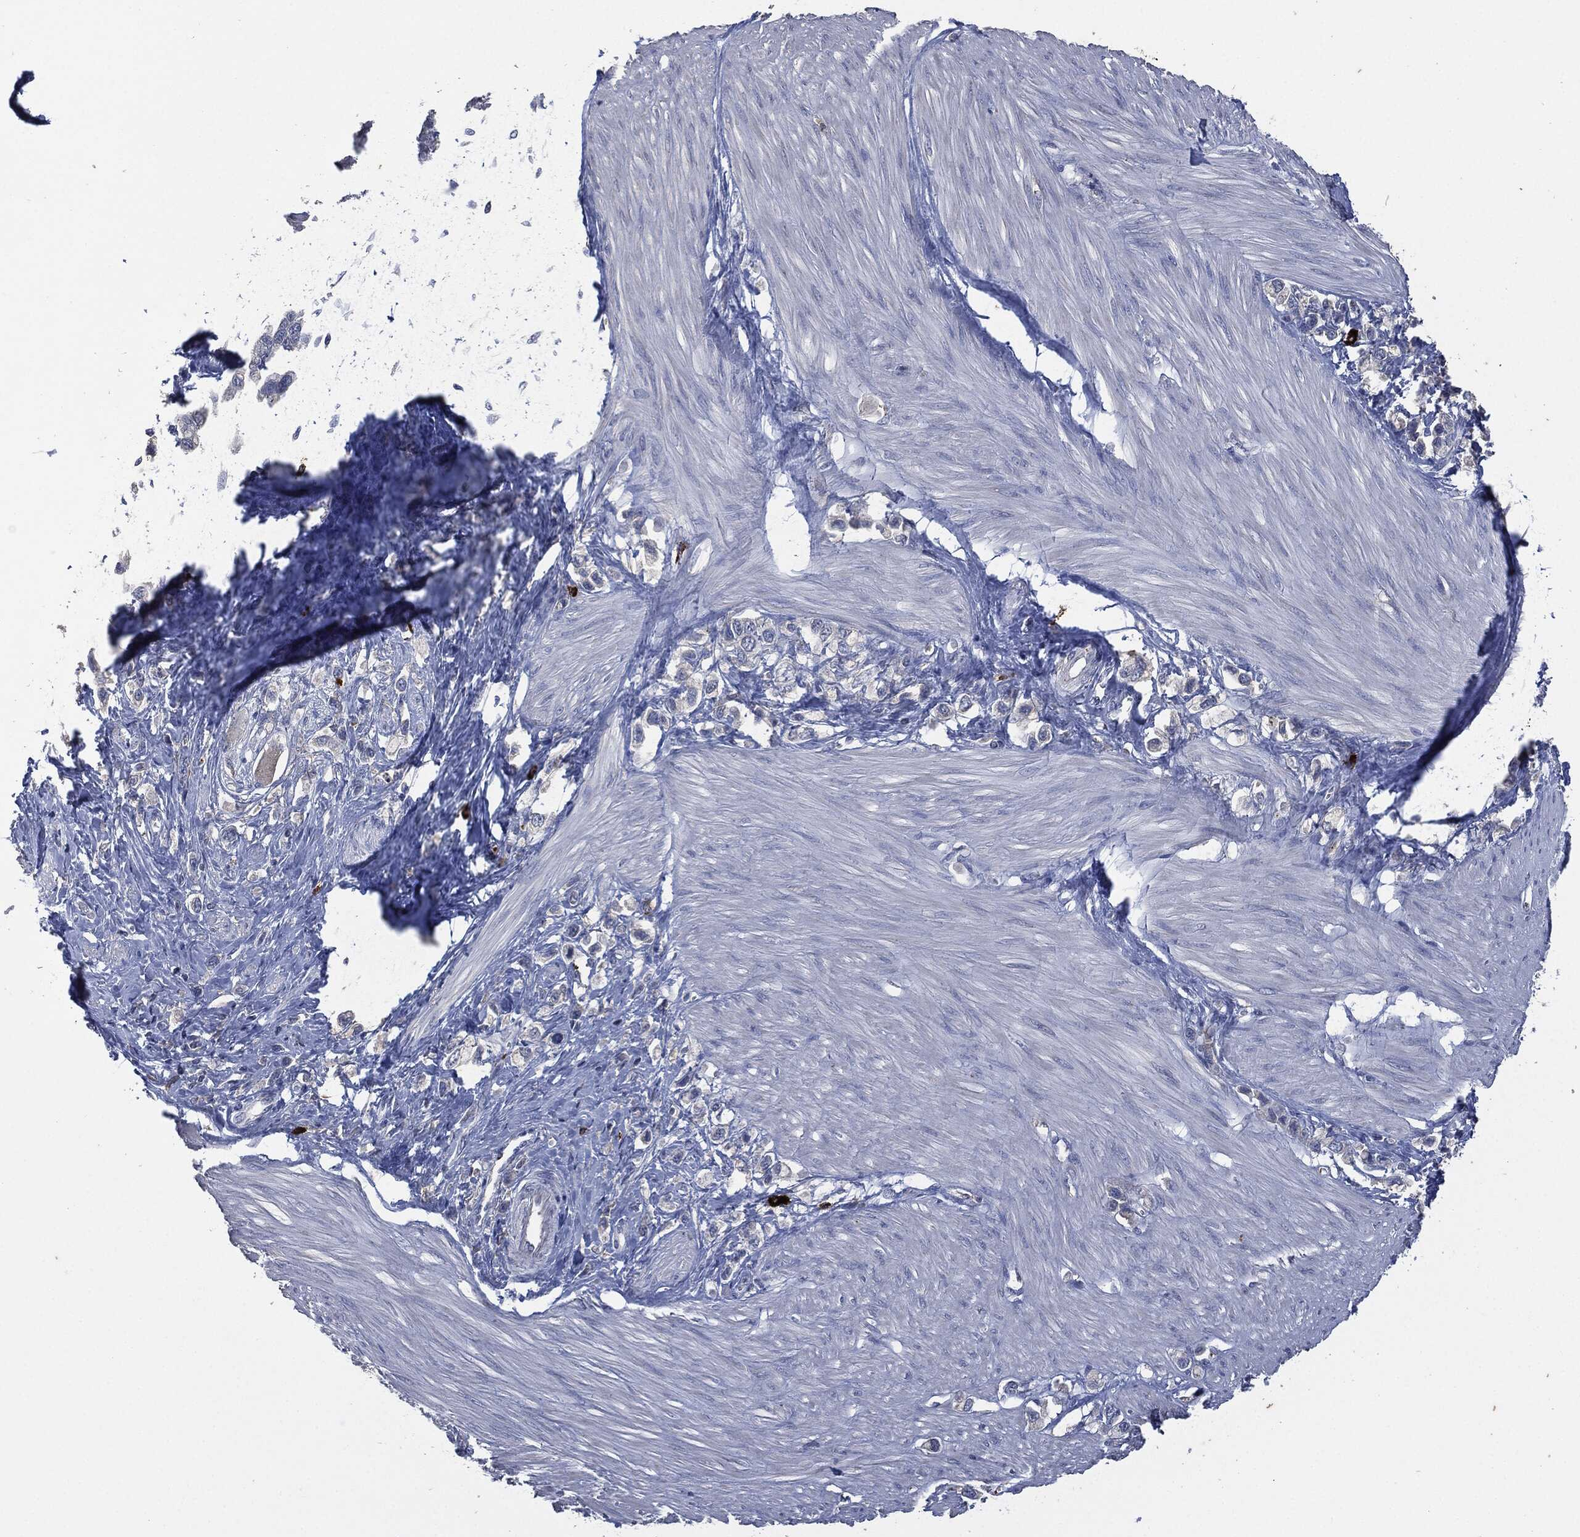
{"staining": {"intensity": "negative", "quantity": "none", "location": "none"}, "tissue": "stomach cancer", "cell_type": "Tumor cells", "image_type": "cancer", "snomed": [{"axis": "morphology", "description": "Normal tissue, NOS"}, {"axis": "morphology", "description": "Adenocarcinoma, NOS"}, {"axis": "morphology", "description": "Adenocarcinoma, High grade"}, {"axis": "topography", "description": "Stomach, upper"}, {"axis": "topography", "description": "Stomach"}], "caption": "Protein analysis of stomach cancer demonstrates no significant expression in tumor cells.", "gene": "CD33", "patient": {"sex": "female", "age": 65}}